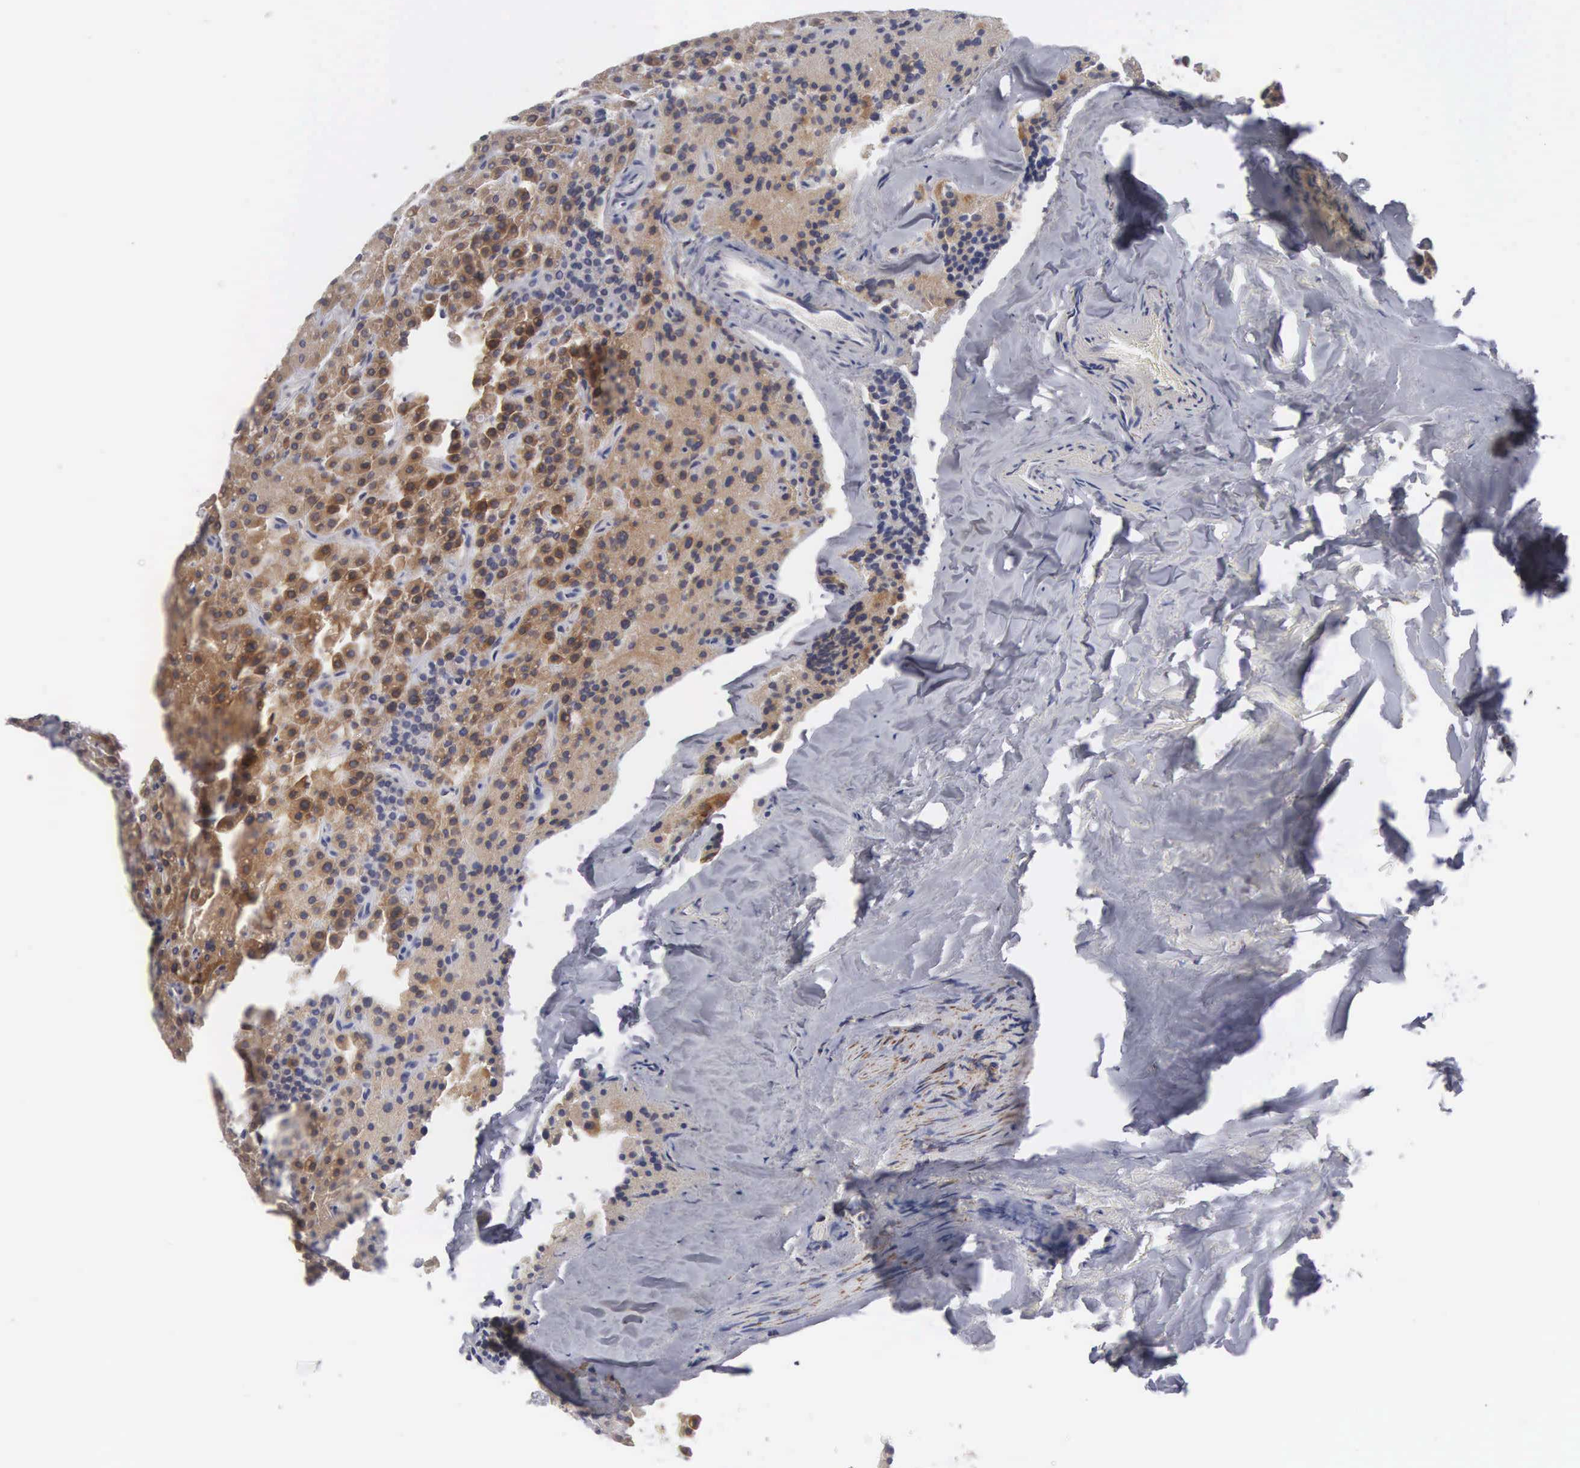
{"staining": {"intensity": "moderate", "quantity": "25%-75%", "location": "cytoplasmic/membranous"}, "tissue": "parathyroid gland", "cell_type": "Glandular cells", "image_type": "normal", "snomed": [{"axis": "morphology", "description": "Normal tissue, NOS"}, {"axis": "topography", "description": "Parathyroid gland"}], "caption": "Approximately 25%-75% of glandular cells in unremarkable human parathyroid gland reveal moderate cytoplasmic/membranous protein positivity as visualized by brown immunohistochemical staining.", "gene": "APOOL", "patient": {"sex": "male", "age": 71}}